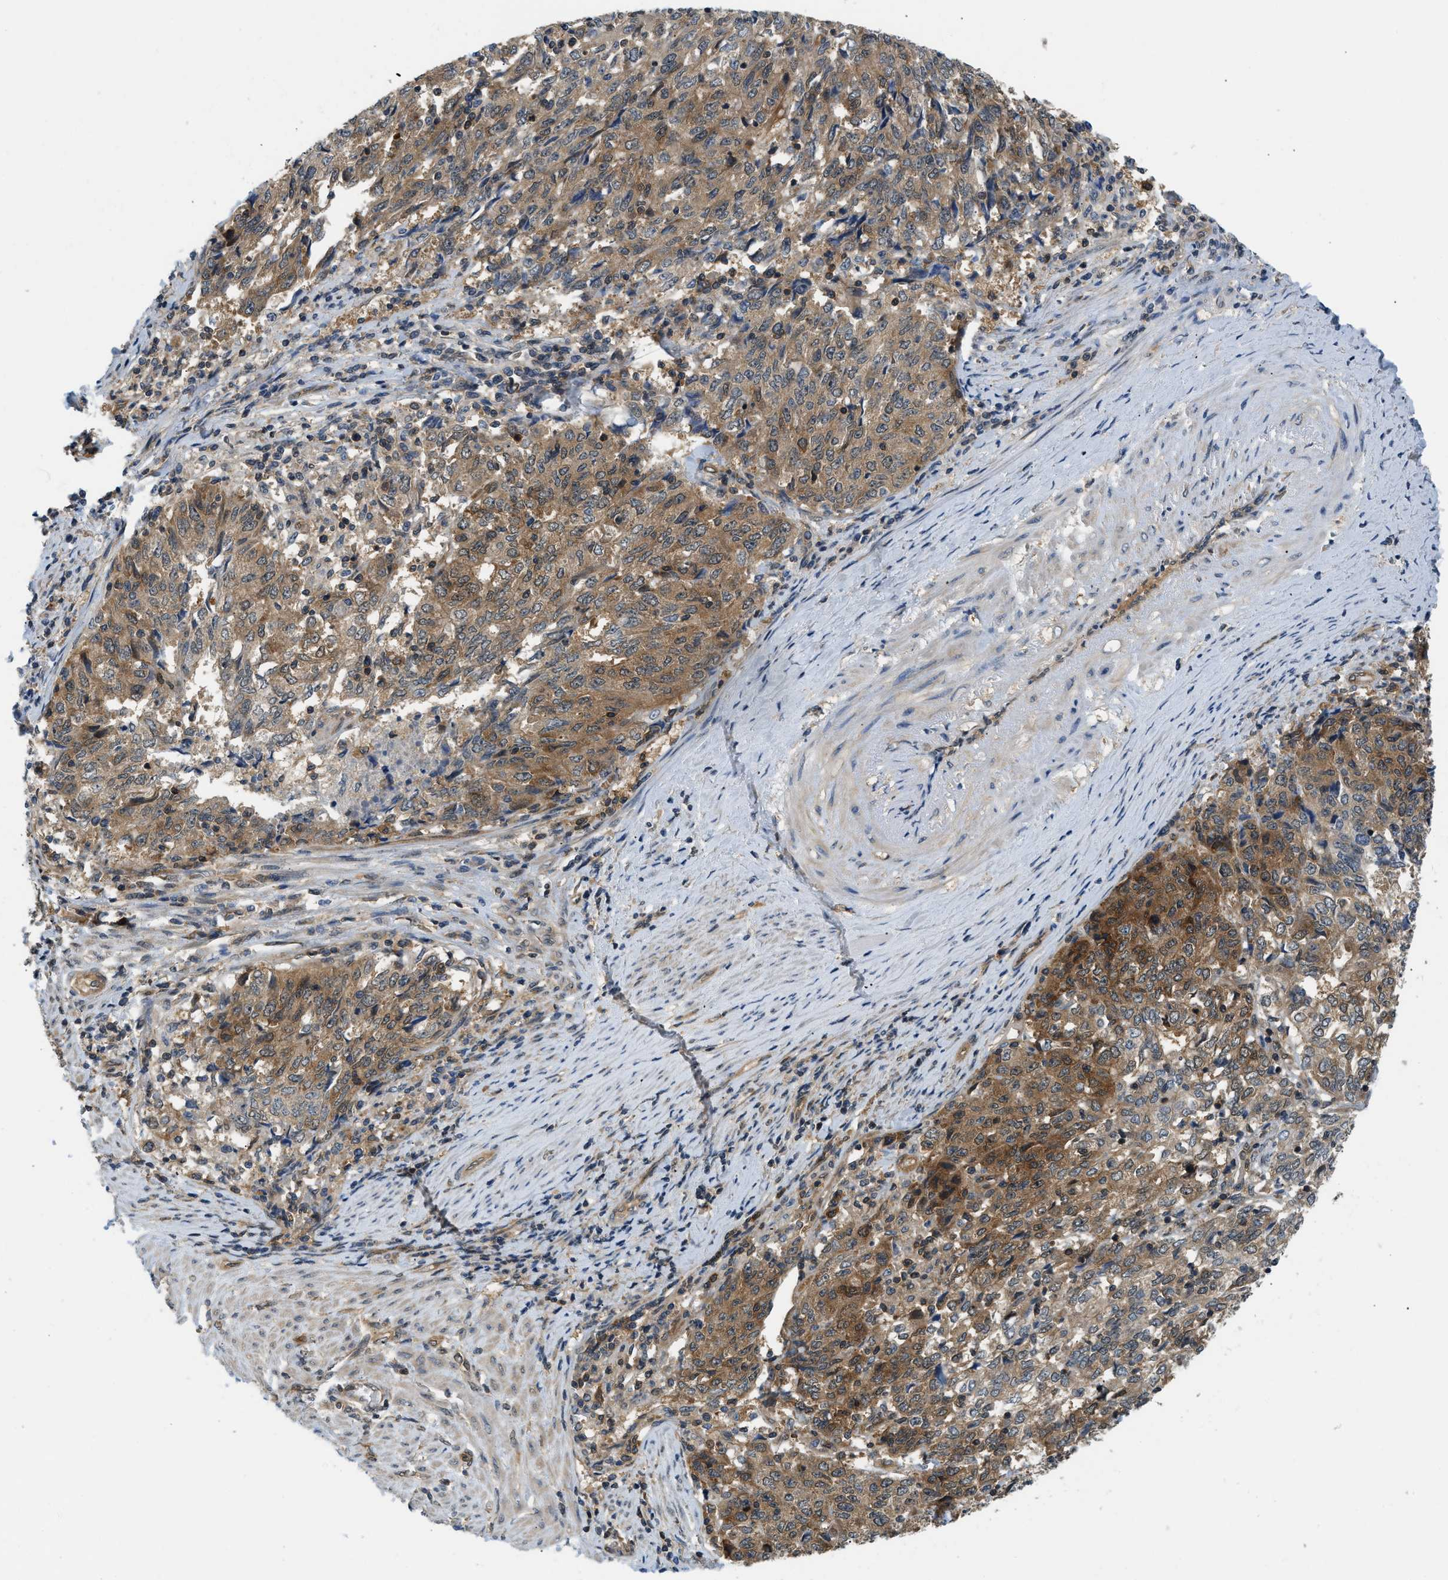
{"staining": {"intensity": "moderate", "quantity": ">75%", "location": "cytoplasmic/membranous"}, "tissue": "endometrial cancer", "cell_type": "Tumor cells", "image_type": "cancer", "snomed": [{"axis": "morphology", "description": "Adenocarcinoma, NOS"}, {"axis": "topography", "description": "Endometrium"}], "caption": "Immunohistochemical staining of human endometrial cancer demonstrates moderate cytoplasmic/membranous protein positivity in about >75% of tumor cells. (Brightfield microscopy of DAB IHC at high magnification).", "gene": "EIF4EBP2", "patient": {"sex": "female", "age": 80}}